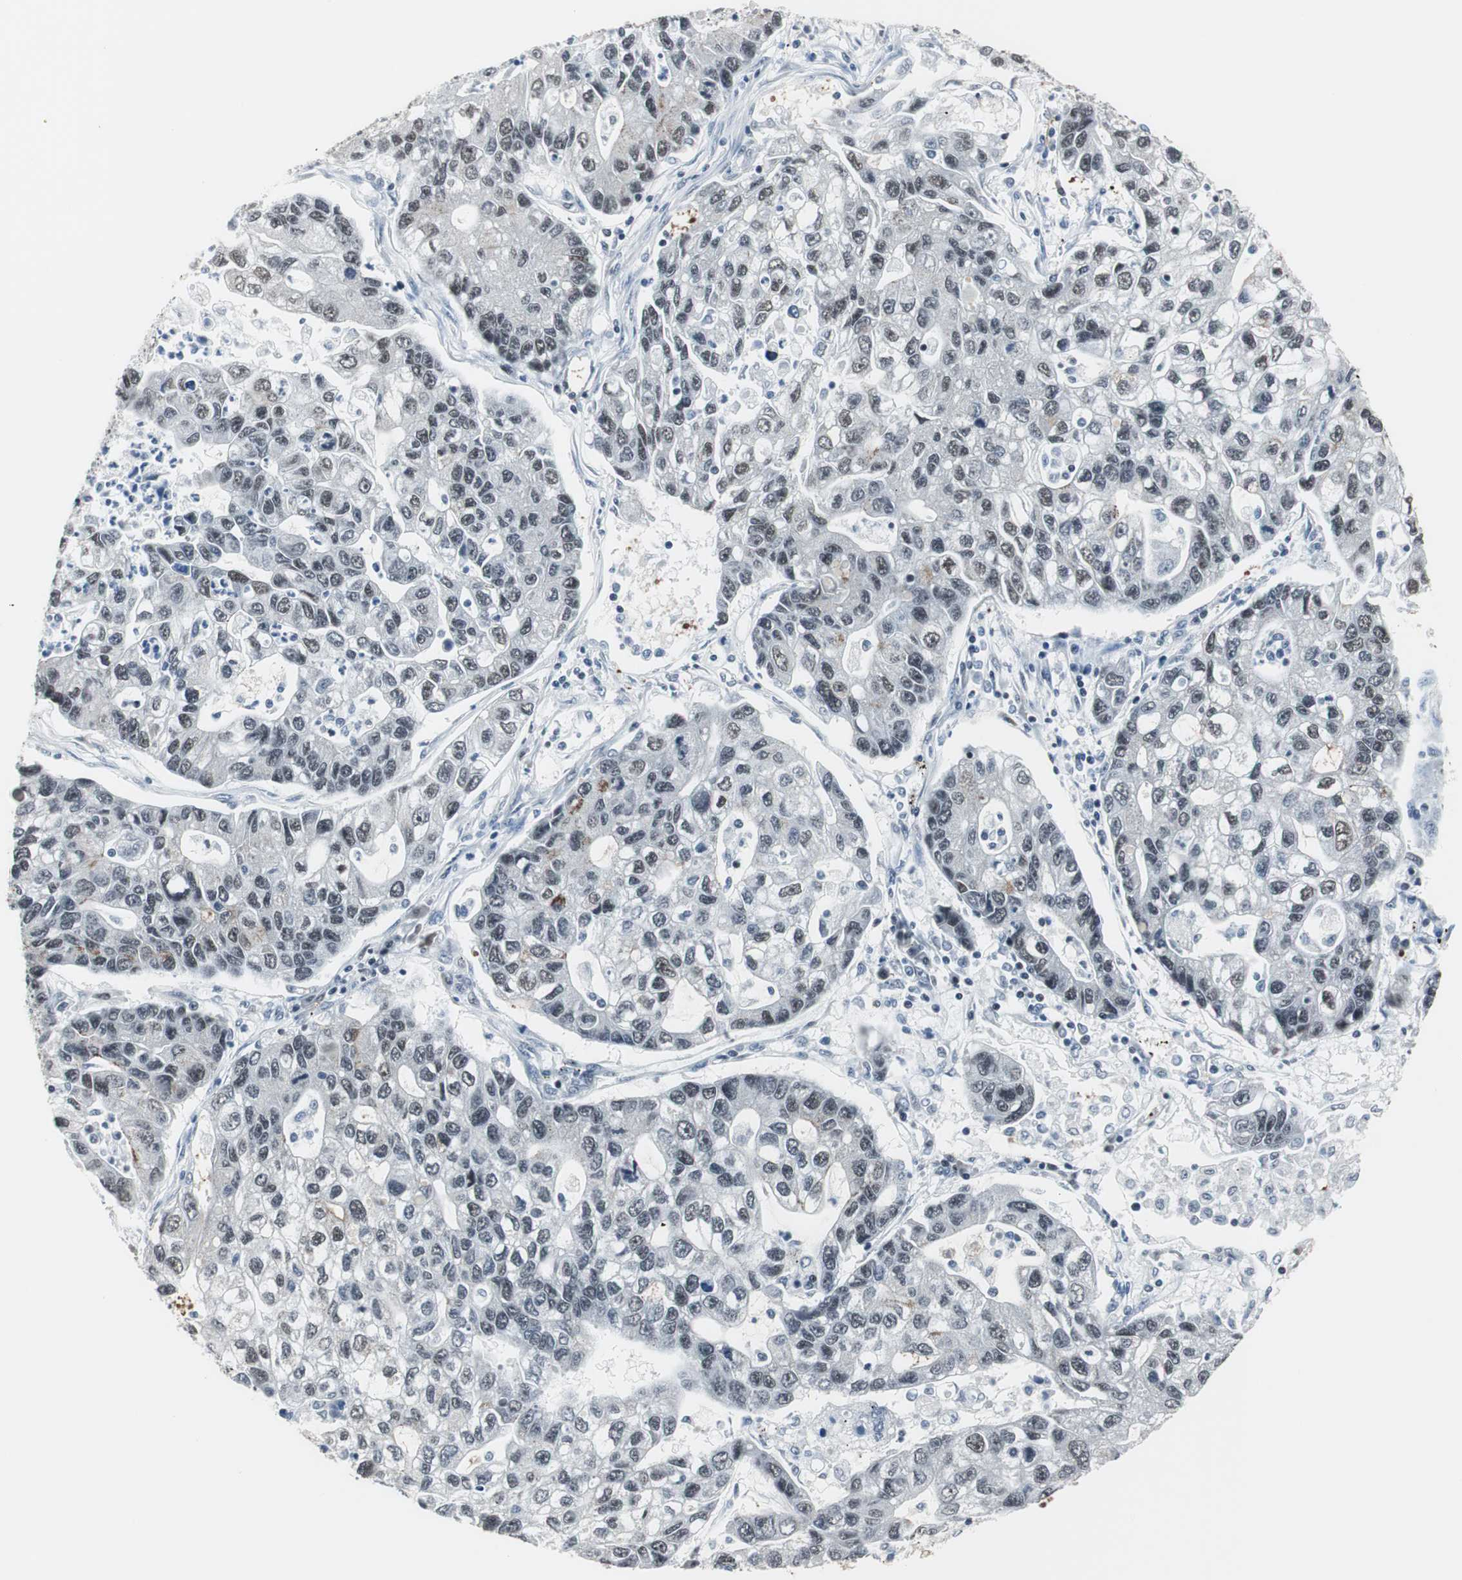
{"staining": {"intensity": "weak", "quantity": "25%-75%", "location": "nuclear"}, "tissue": "lung cancer", "cell_type": "Tumor cells", "image_type": "cancer", "snomed": [{"axis": "morphology", "description": "Adenocarcinoma, NOS"}, {"axis": "topography", "description": "Lung"}], "caption": "Human lung cancer stained with a protein marker reveals weak staining in tumor cells.", "gene": "RAD9A", "patient": {"sex": "female", "age": 51}}